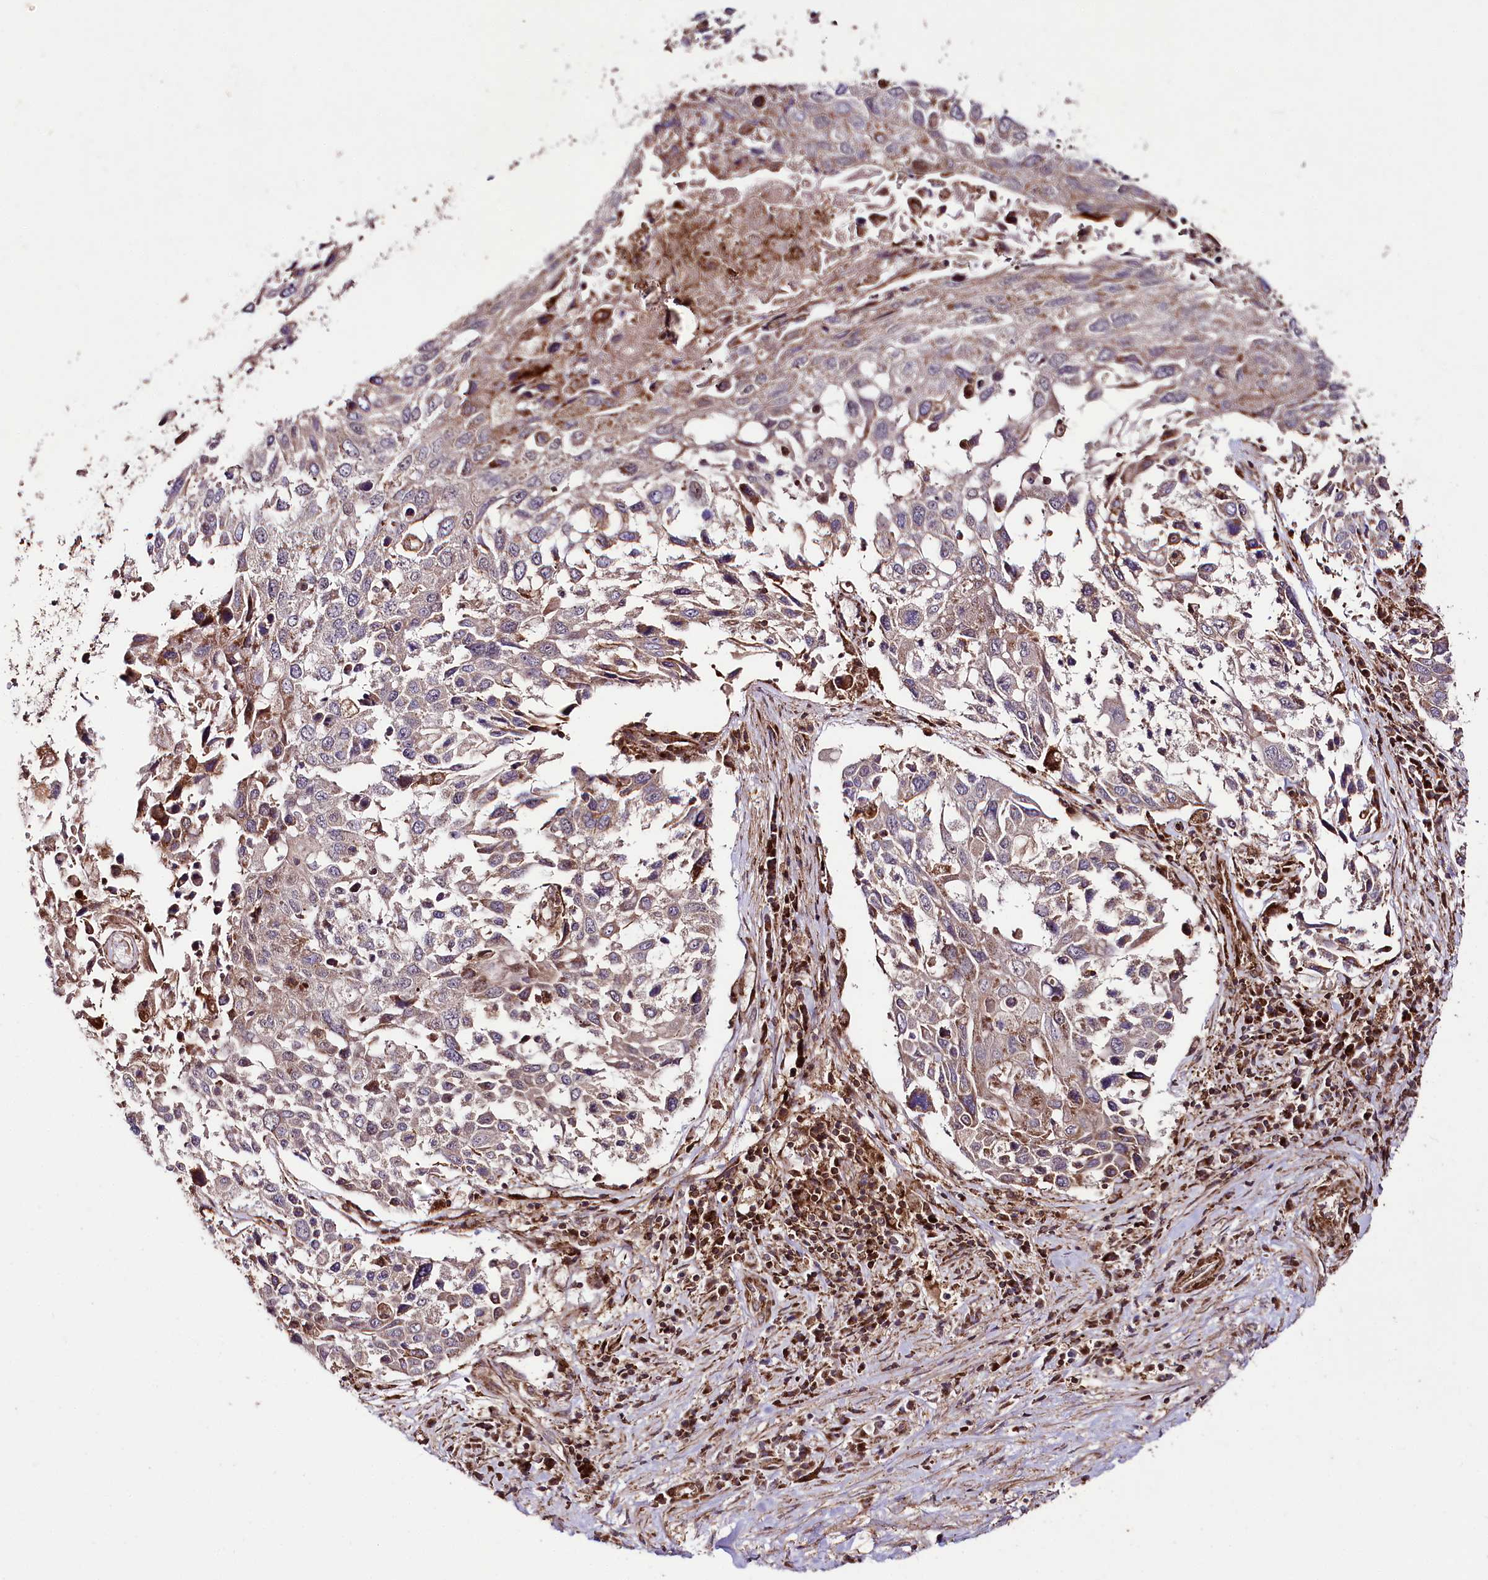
{"staining": {"intensity": "moderate", "quantity": "25%-75%", "location": "cytoplasmic/membranous"}, "tissue": "lung cancer", "cell_type": "Tumor cells", "image_type": "cancer", "snomed": [{"axis": "morphology", "description": "Squamous cell carcinoma, NOS"}, {"axis": "topography", "description": "Lung"}], "caption": "About 25%-75% of tumor cells in lung cancer (squamous cell carcinoma) show moderate cytoplasmic/membranous protein expression as visualized by brown immunohistochemical staining.", "gene": "PHLDB1", "patient": {"sex": "male", "age": 65}}